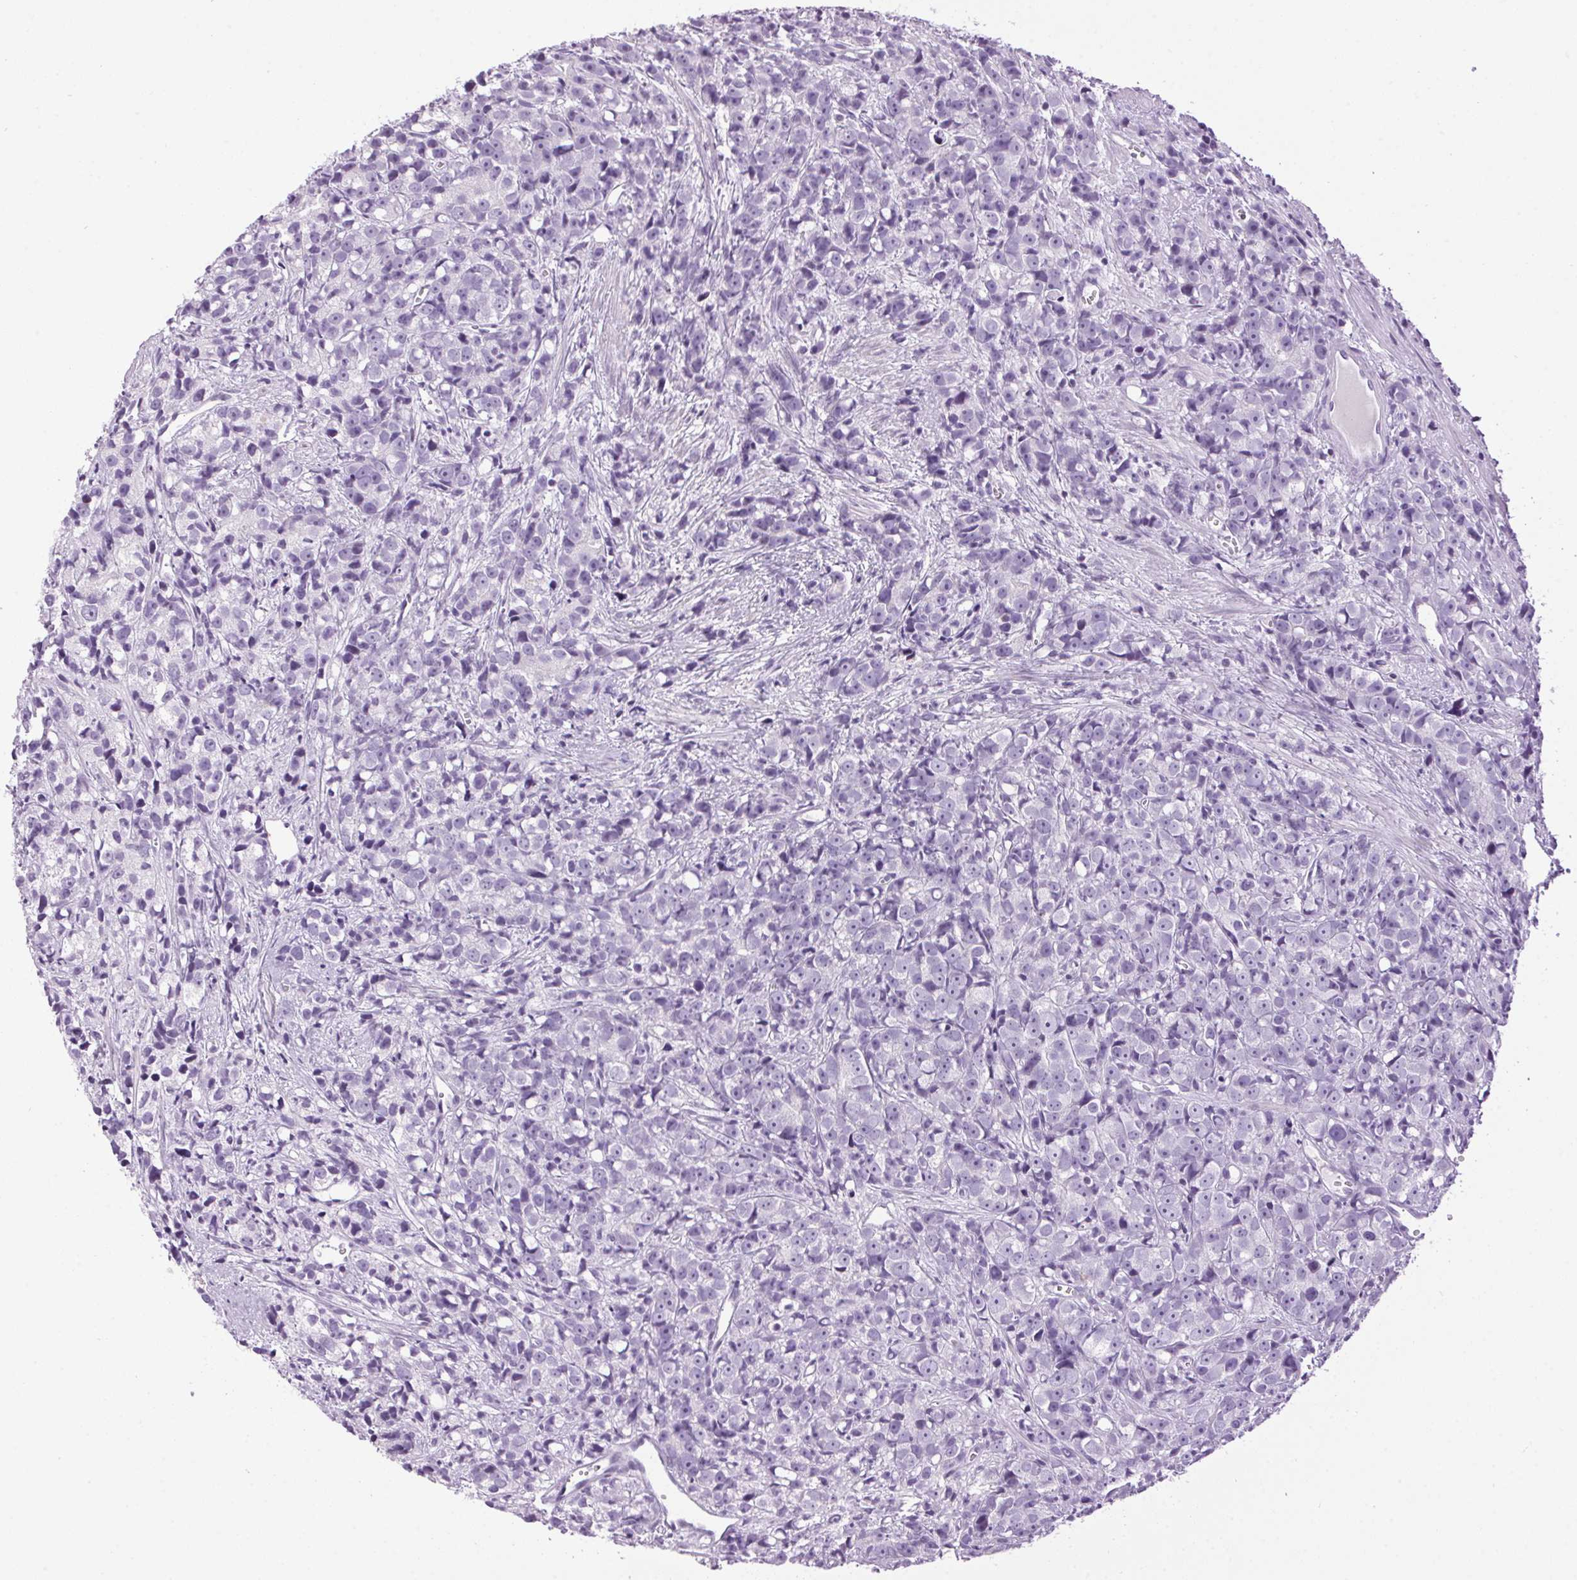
{"staining": {"intensity": "negative", "quantity": "none", "location": "none"}, "tissue": "prostate cancer", "cell_type": "Tumor cells", "image_type": "cancer", "snomed": [{"axis": "morphology", "description": "Adenocarcinoma, High grade"}, {"axis": "topography", "description": "Prostate"}], "caption": "Immunohistochemistry (IHC) of prostate cancer exhibits no positivity in tumor cells.", "gene": "TMEM88B", "patient": {"sex": "male", "age": 77}}